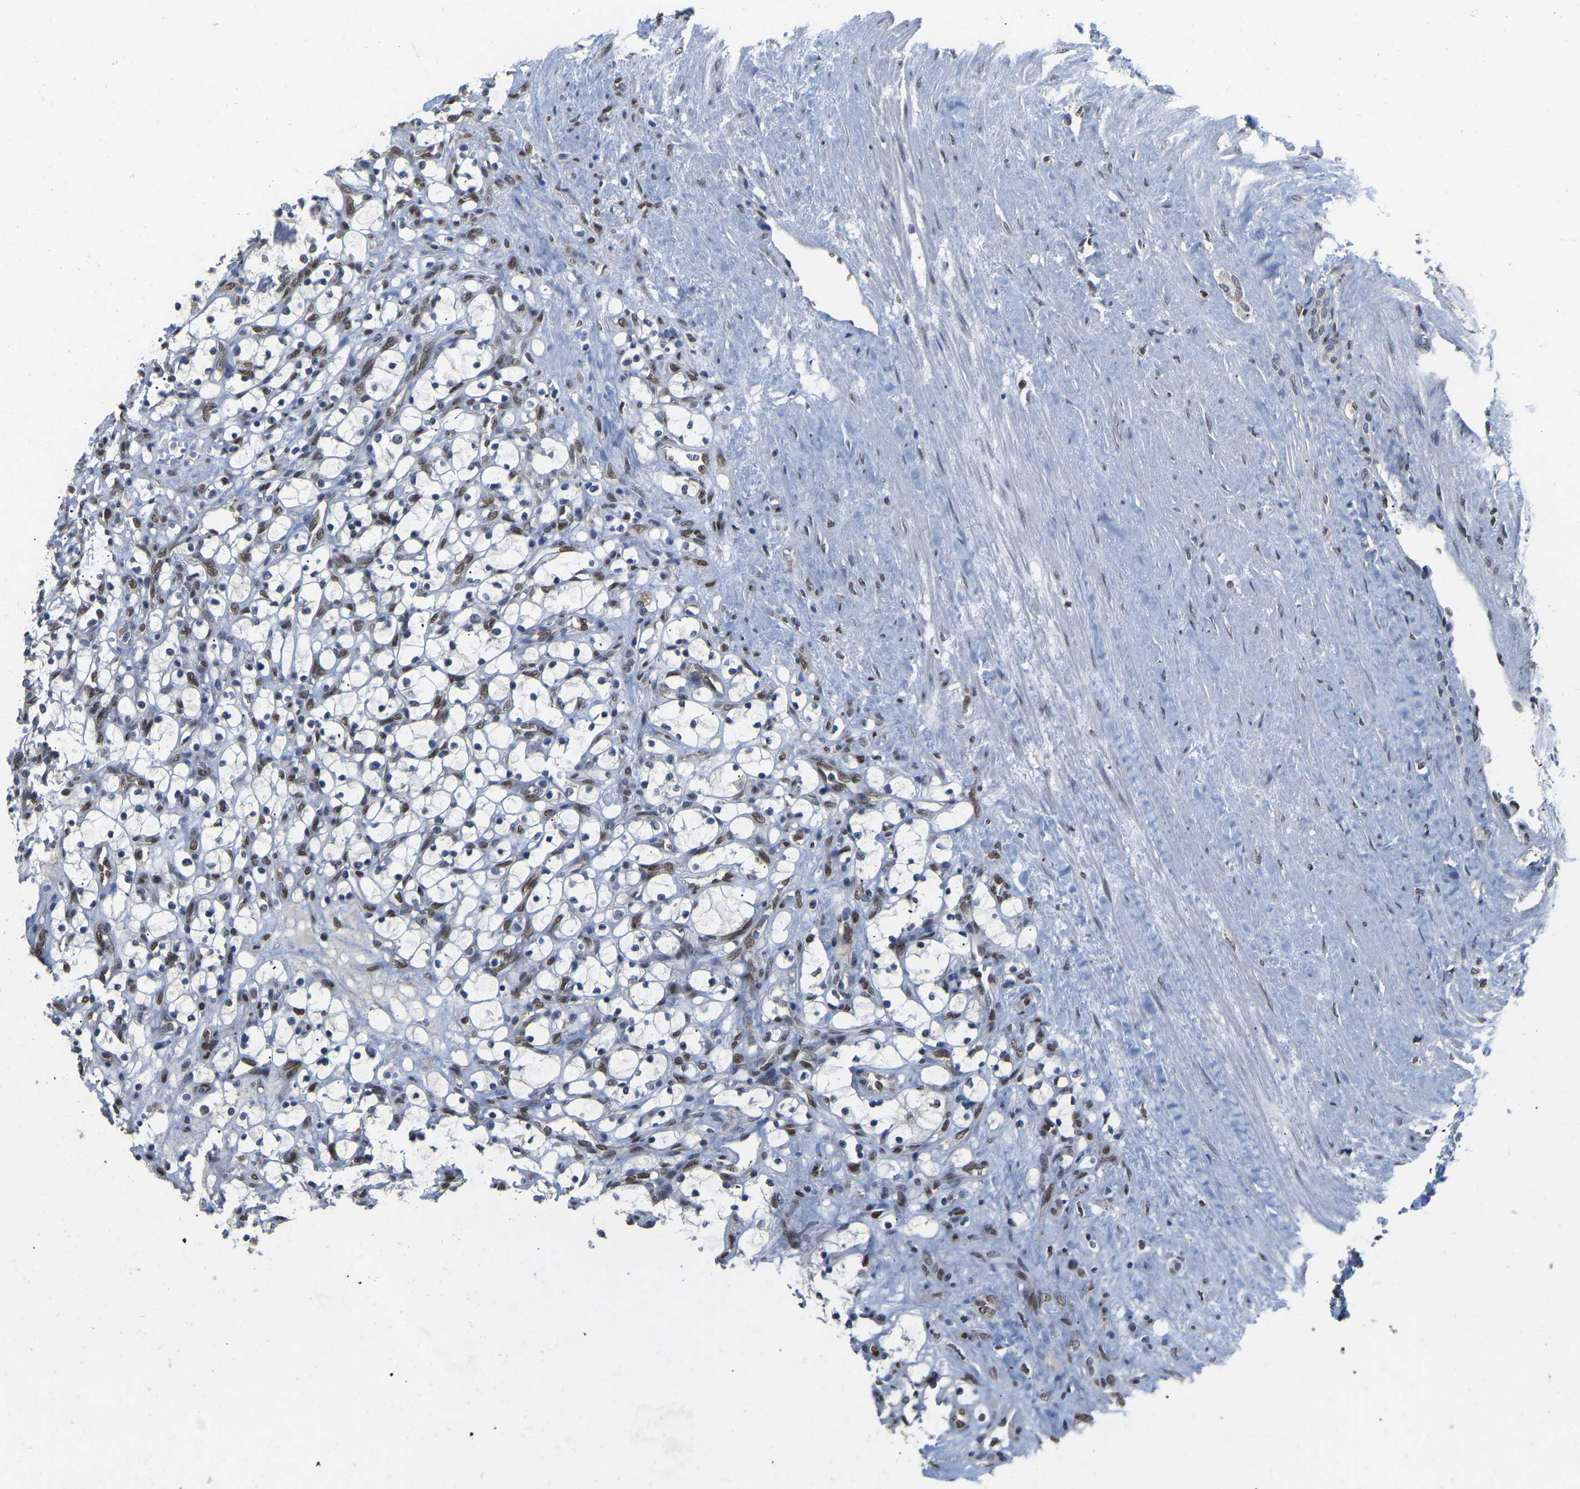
{"staining": {"intensity": "negative", "quantity": "none", "location": "none"}, "tissue": "renal cancer", "cell_type": "Tumor cells", "image_type": "cancer", "snomed": [{"axis": "morphology", "description": "Adenocarcinoma, NOS"}, {"axis": "topography", "description": "Kidney"}], "caption": "This is an immunohistochemistry photomicrograph of human adenocarcinoma (renal). There is no expression in tumor cells.", "gene": "QKI", "patient": {"sex": "female", "age": 69}}